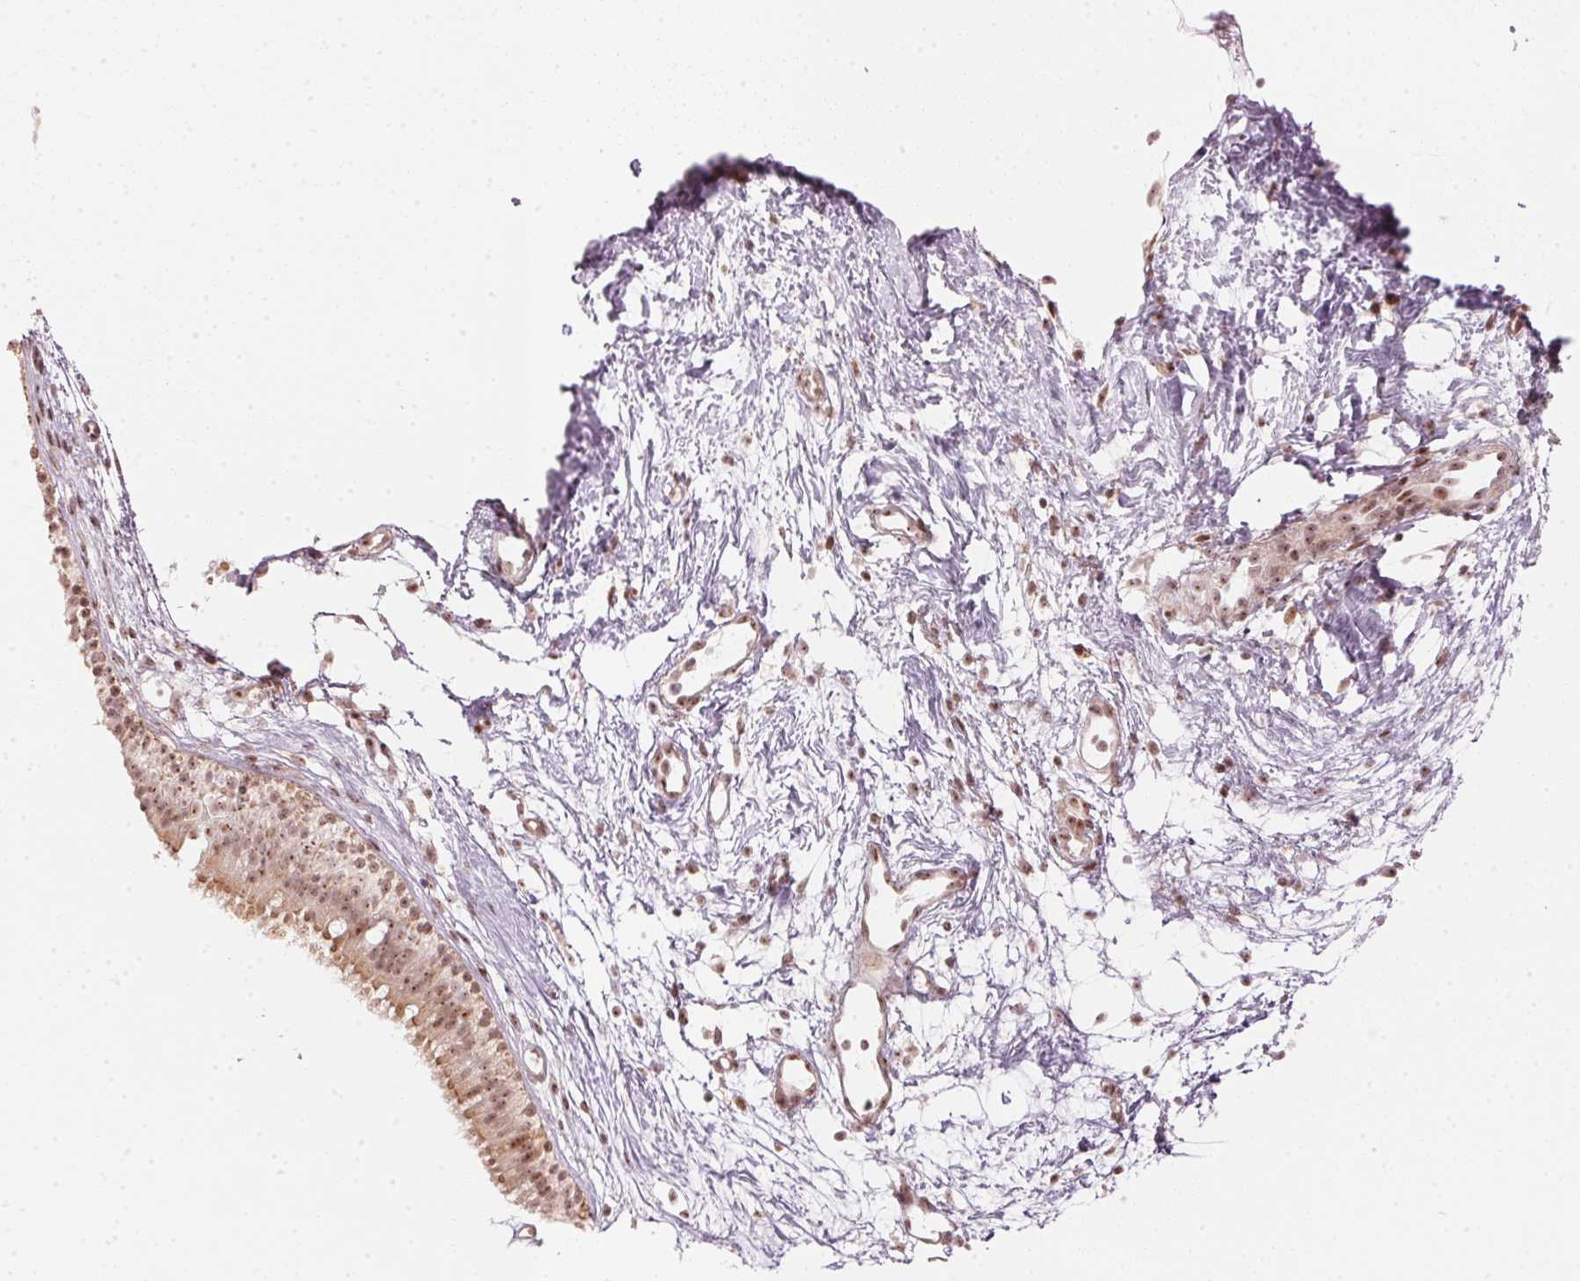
{"staining": {"intensity": "moderate", "quantity": ">75%", "location": "cytoplasmic/membranous,nuclear"}, "tissue": "nasopharynx", "cell_type": "Respiratory epithelial cells", "image_type": "normal", "snomed": [{"axis": "morphology", "description": "Normal tissue, NOS"}, {"axis": "topography", "description": "Nasopharynx"}], "caption": "Respiratory epithelial cells demonstrate moderate cytoplasmic/membranous,nuclear positivity in approximately >75% of cells in benign nasopharynx. The protein of interest is stained brown, and the nuclei are stained in blue (DAB IHC with brightfield microscopy, high magnification).", "gene": "KAT6A", "patient": {"sex": "male", "age": 58}}